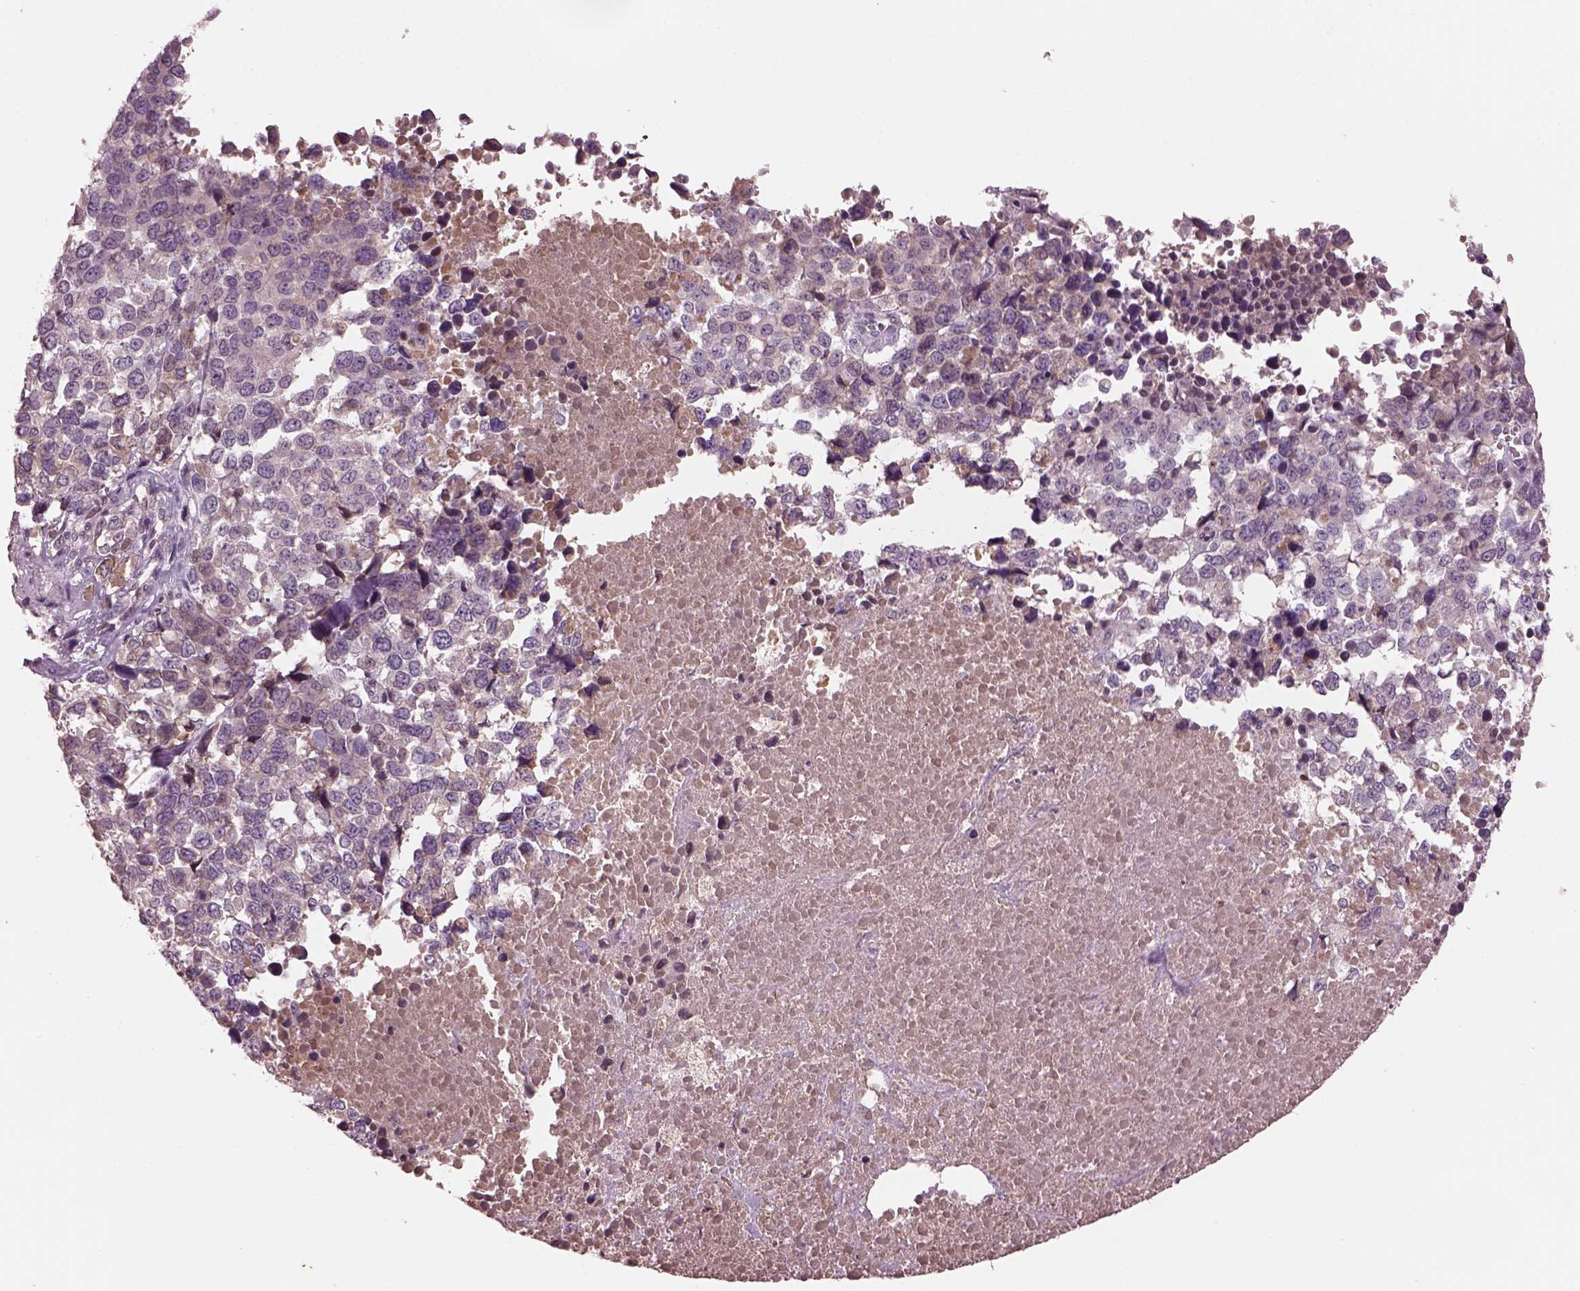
{"staining": {"intensity": "negative", "quantity": "none", "location": "none"}, "tissue": "melanoma", "cell_type": "Tumor cells", "image_type": "cancer", "snomed": [{"axis": "morphology", "description": "Malignant melanoma, Metastatic site"}, {"axis": "topography", "description": "Skin"}], "caption": "Immunohistochemistry (IHC) micrograph of neoplastic tissue: melanoma stained with DAB (3,3'-diaminobenzidine) demonstrates no significant protein staining in tumor cells. Brightfield microscopy of immunohistochemistry (IHC) stained with DAB (brown) and hematoxylin (blue), captured at high magnification.", "gene": "PTX4", "patient": {"sex": "male", "age": 84}}